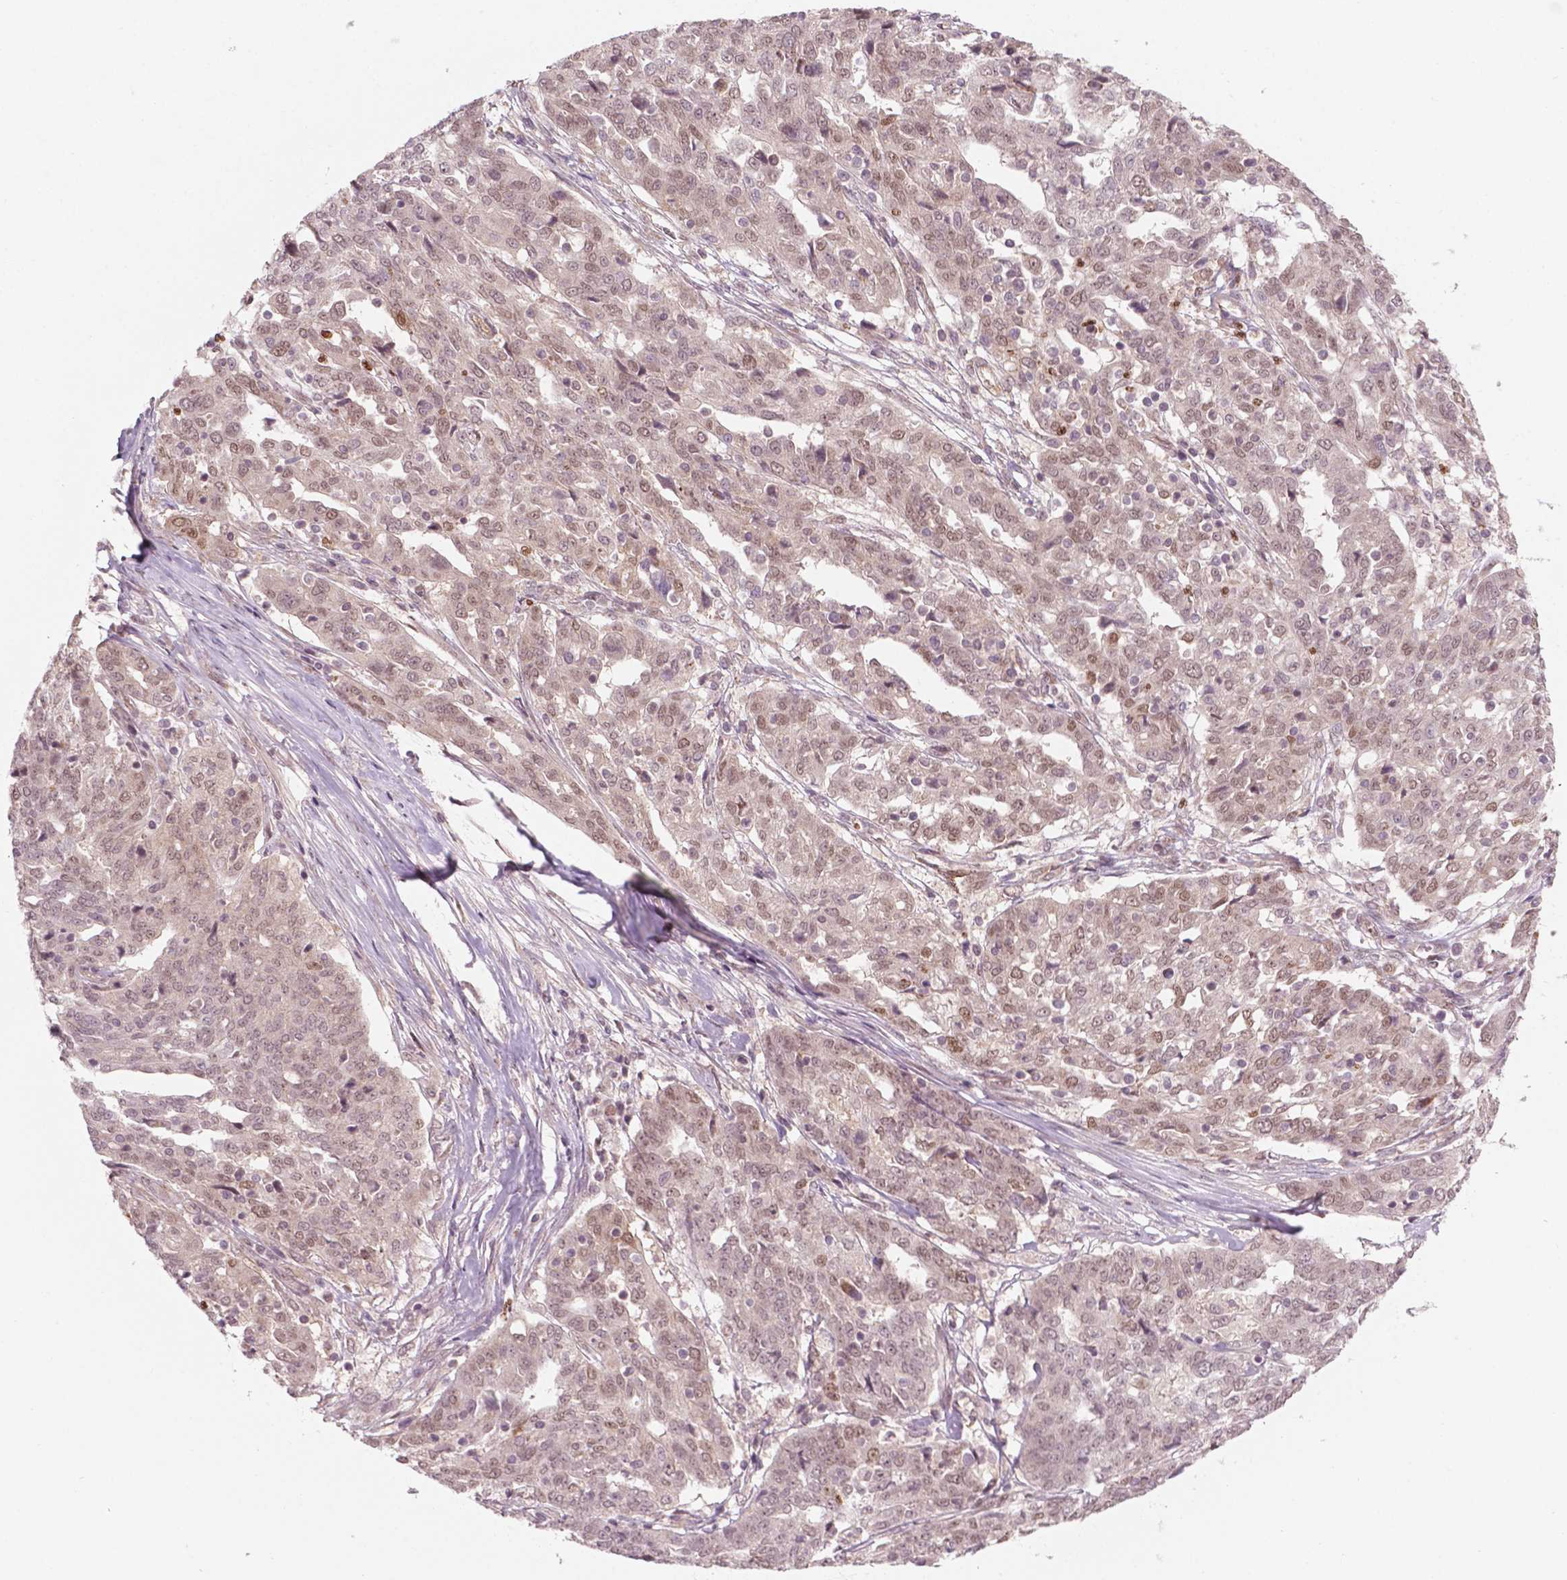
{"staining": {"intensity": "weak", "quantity": "25%-75%", "location": "nuclear"}, "tissue": "ovarian cancer", "cell_type": "Tumor cells", "image_type": "cancer", "snomed": [{"axis": "morphology", "description": "Cystadenocarcinoma, serous, NOS"}, {"axis": "topography", "description": "Ovary"}], "caption": "High-power microscopy captured an IHC histopathology image of ovarian serous cystadenocarcinoma, revealing weak nuclear positivity in approximately 25%-75% of tumor cells. Using DAB (brown) and hematoxylin (blue) stains, captured at high magnification using brightfield microscopy.", "gene": "NFAT5", "patient": {"sex": "female", "age": 67}}